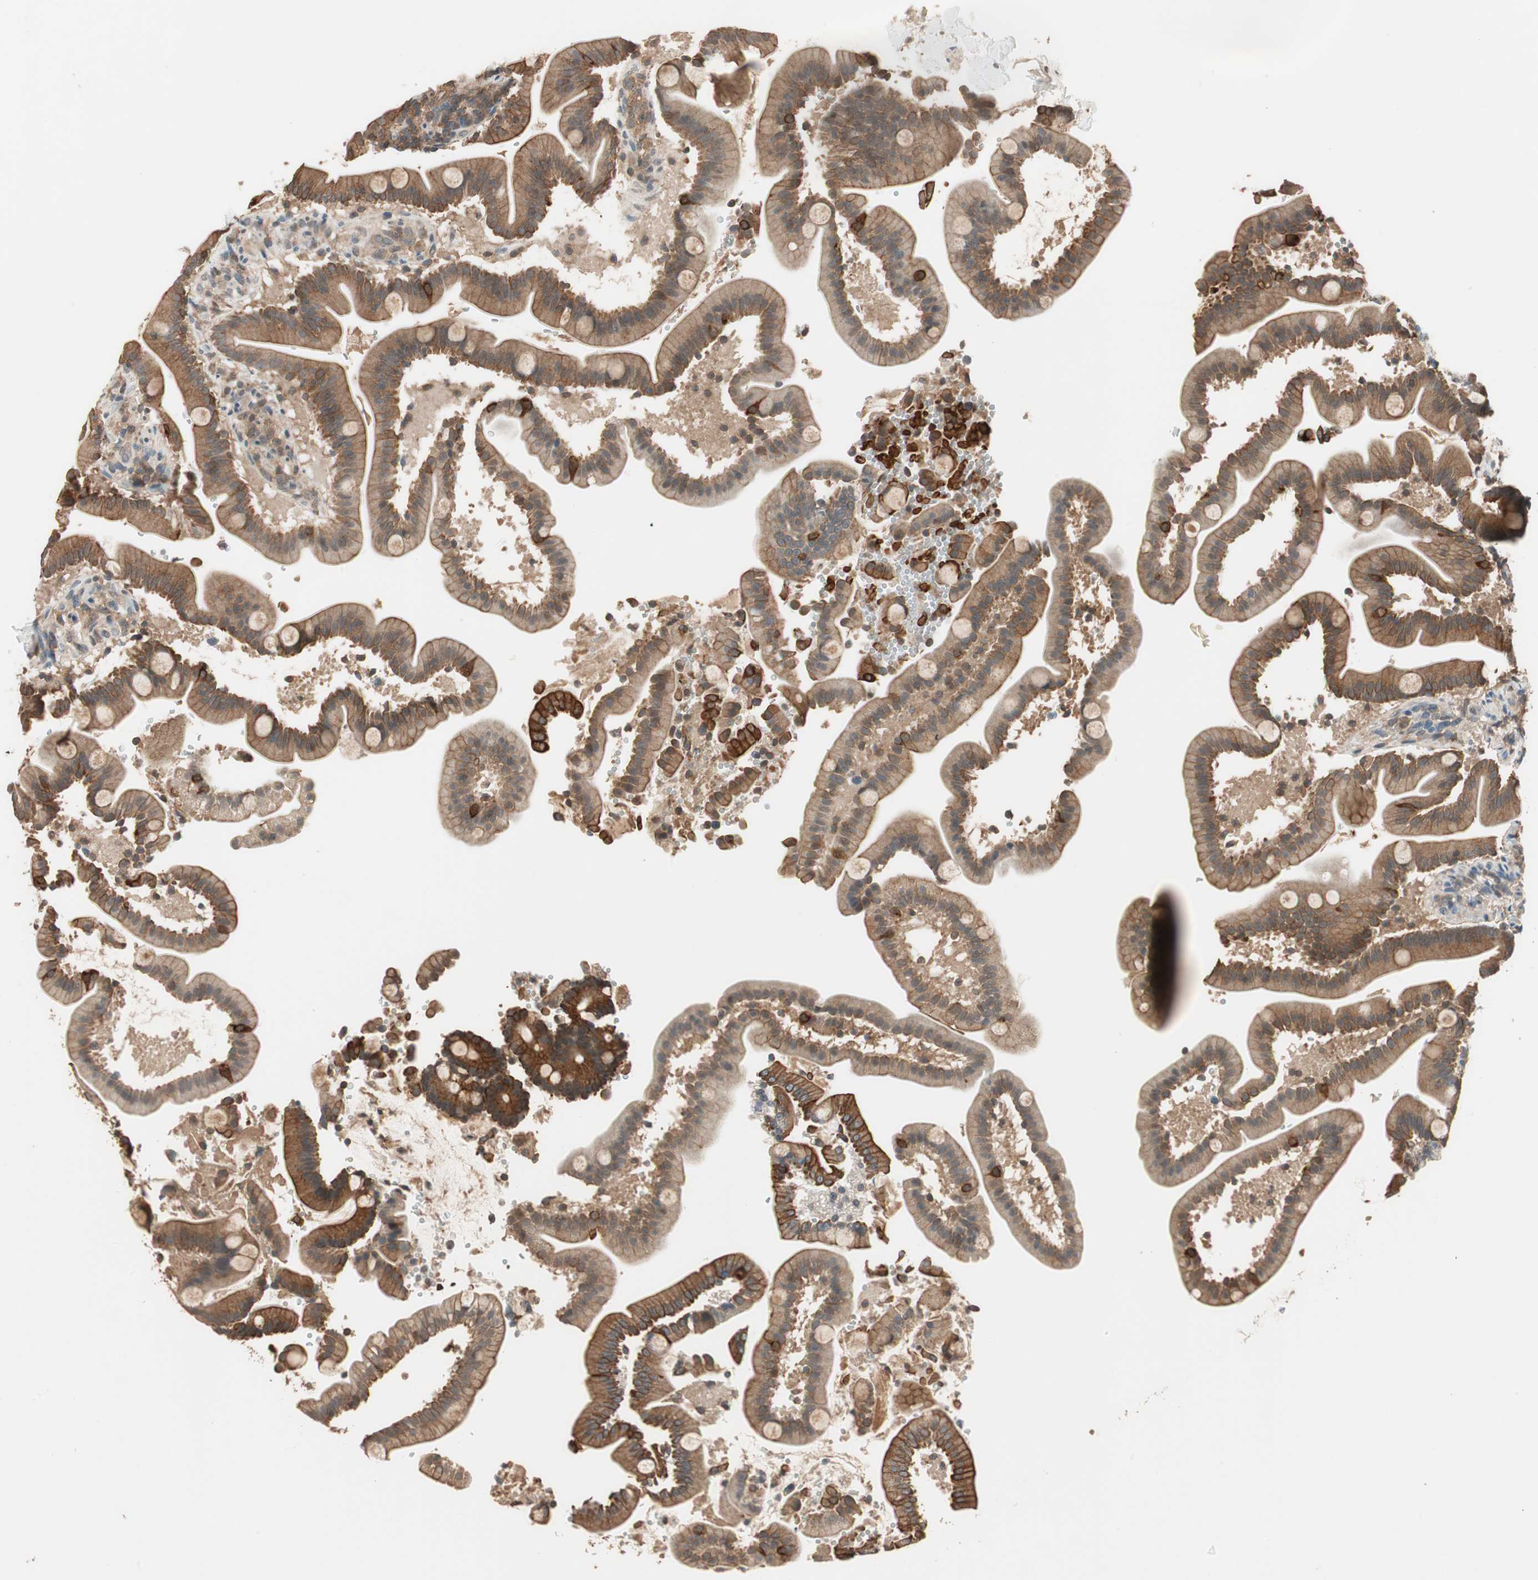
{"staining": {"intensity": "strong", "quantity": ">75%", "location": "cytoplasmic/membranous"}, "tissue": "duodenum", "cell_type": "Glandular cells", "image_type": "normal", "snomed": [{"axis": "morphology", "description": "Normal tissue, NOS"}, {"axis": "topography", "description": "Duodenum"}], "caption": "Immunohistochemistry (IHC) (DAB) staining of benign duodenum shows strong cytoplasmic/membranous protein staining in about >75% of glandular cells.", "gene": "TRIM21", "patient": {"sex": "male", "age": 54}}